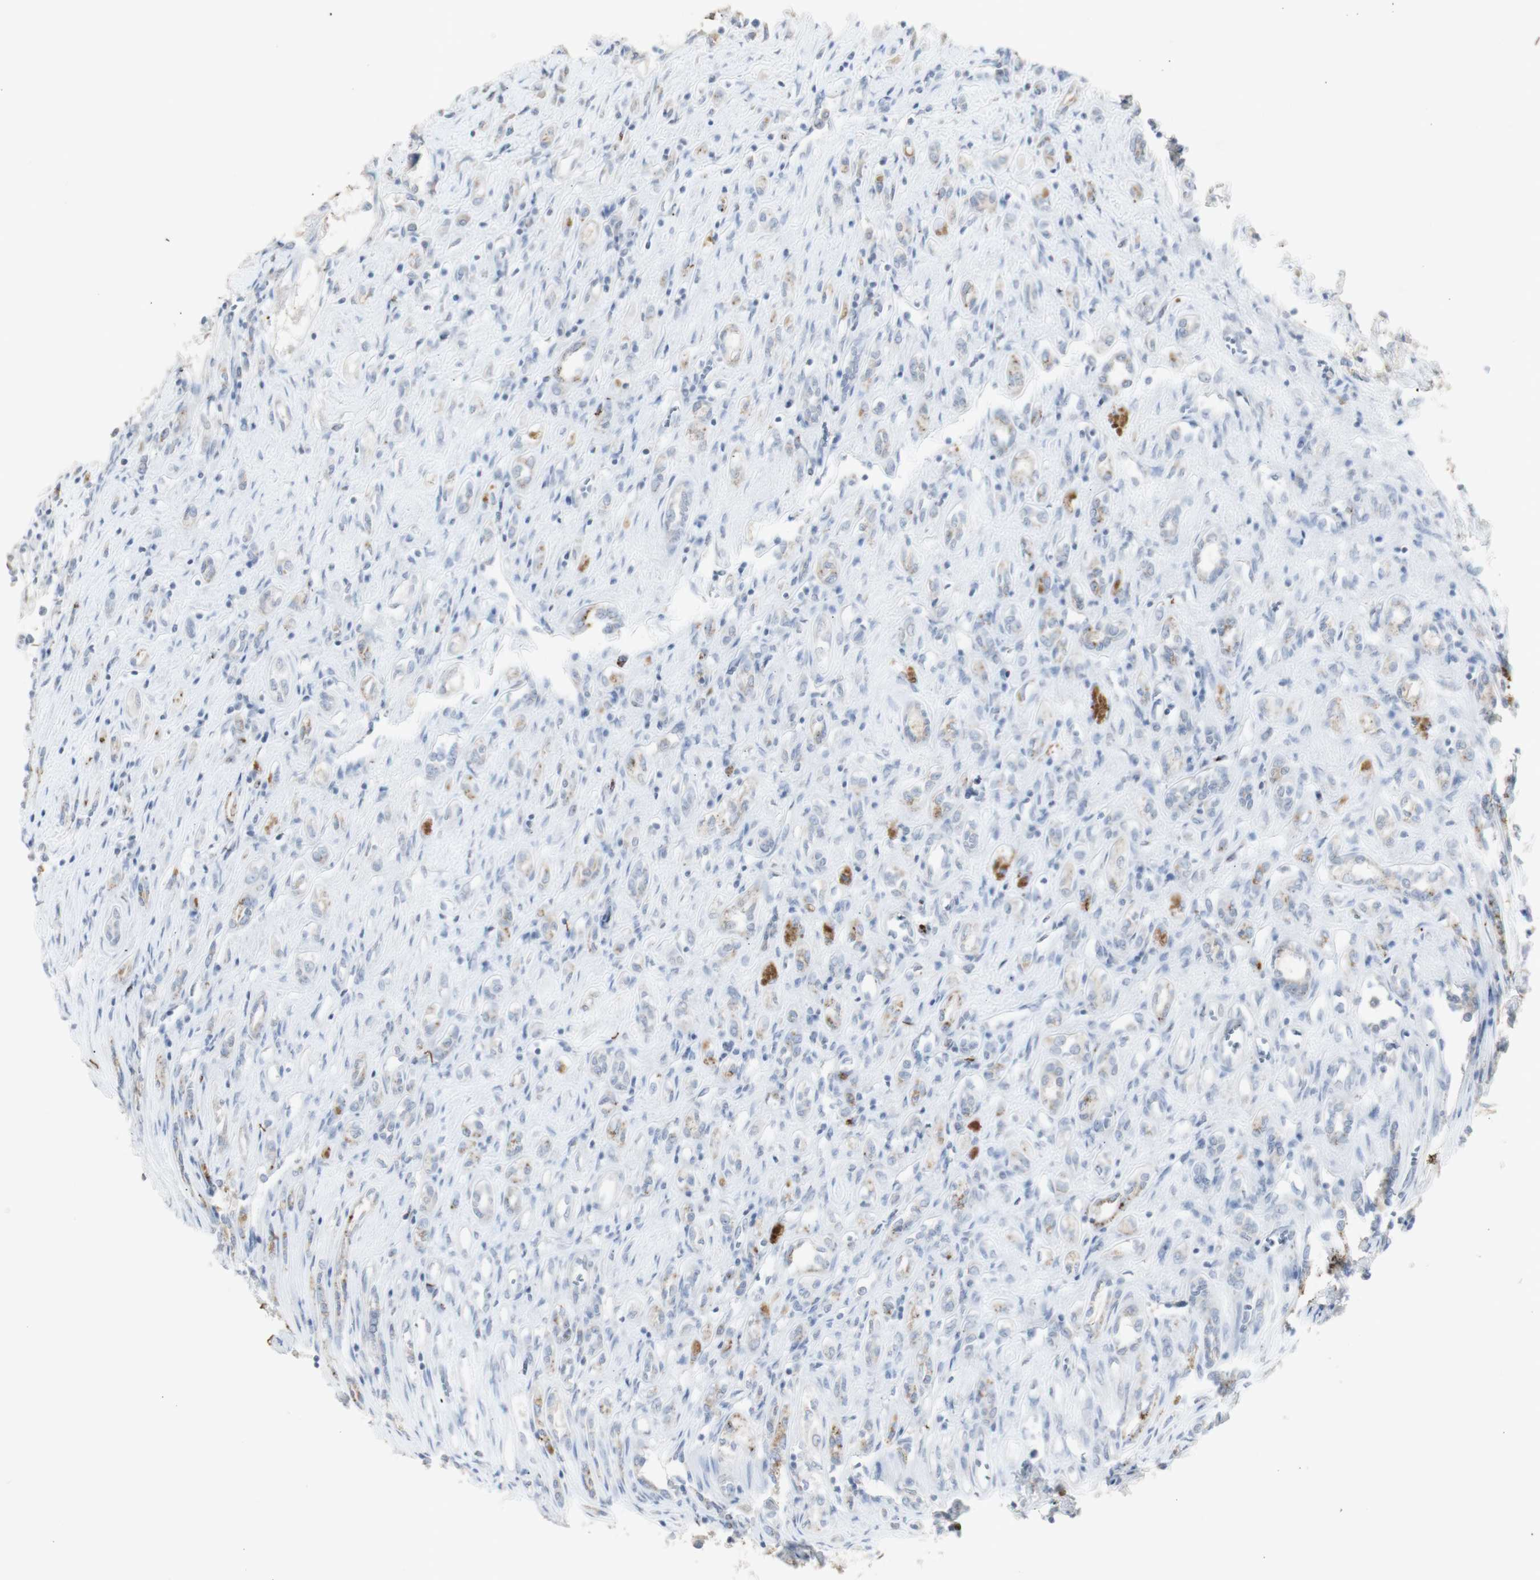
{"staining": {"intensity": "weak", "quantity": "25%-75%", "location": "cytoplasmic/membranous"}, "tissue": "renal cancer", "cell_type": "Tumor cells", "image_type": "cancer", "snomed": [{"axis": "morphology", "description": "Adenocarcinoma, NOS"}, {"axis": "topography", "description": "Kidney"}], "caption": "Immunohistochemistry (IHC) of human renal cancer (adenocarcinoma) shows low levels of weak cytoplasmic/membranous expression in about 25%-75% of tumor cells. (IHC, brightfield microscopy, high magnification).", "gene": "INS", "patient": {"sex": "female", "age": 70}}